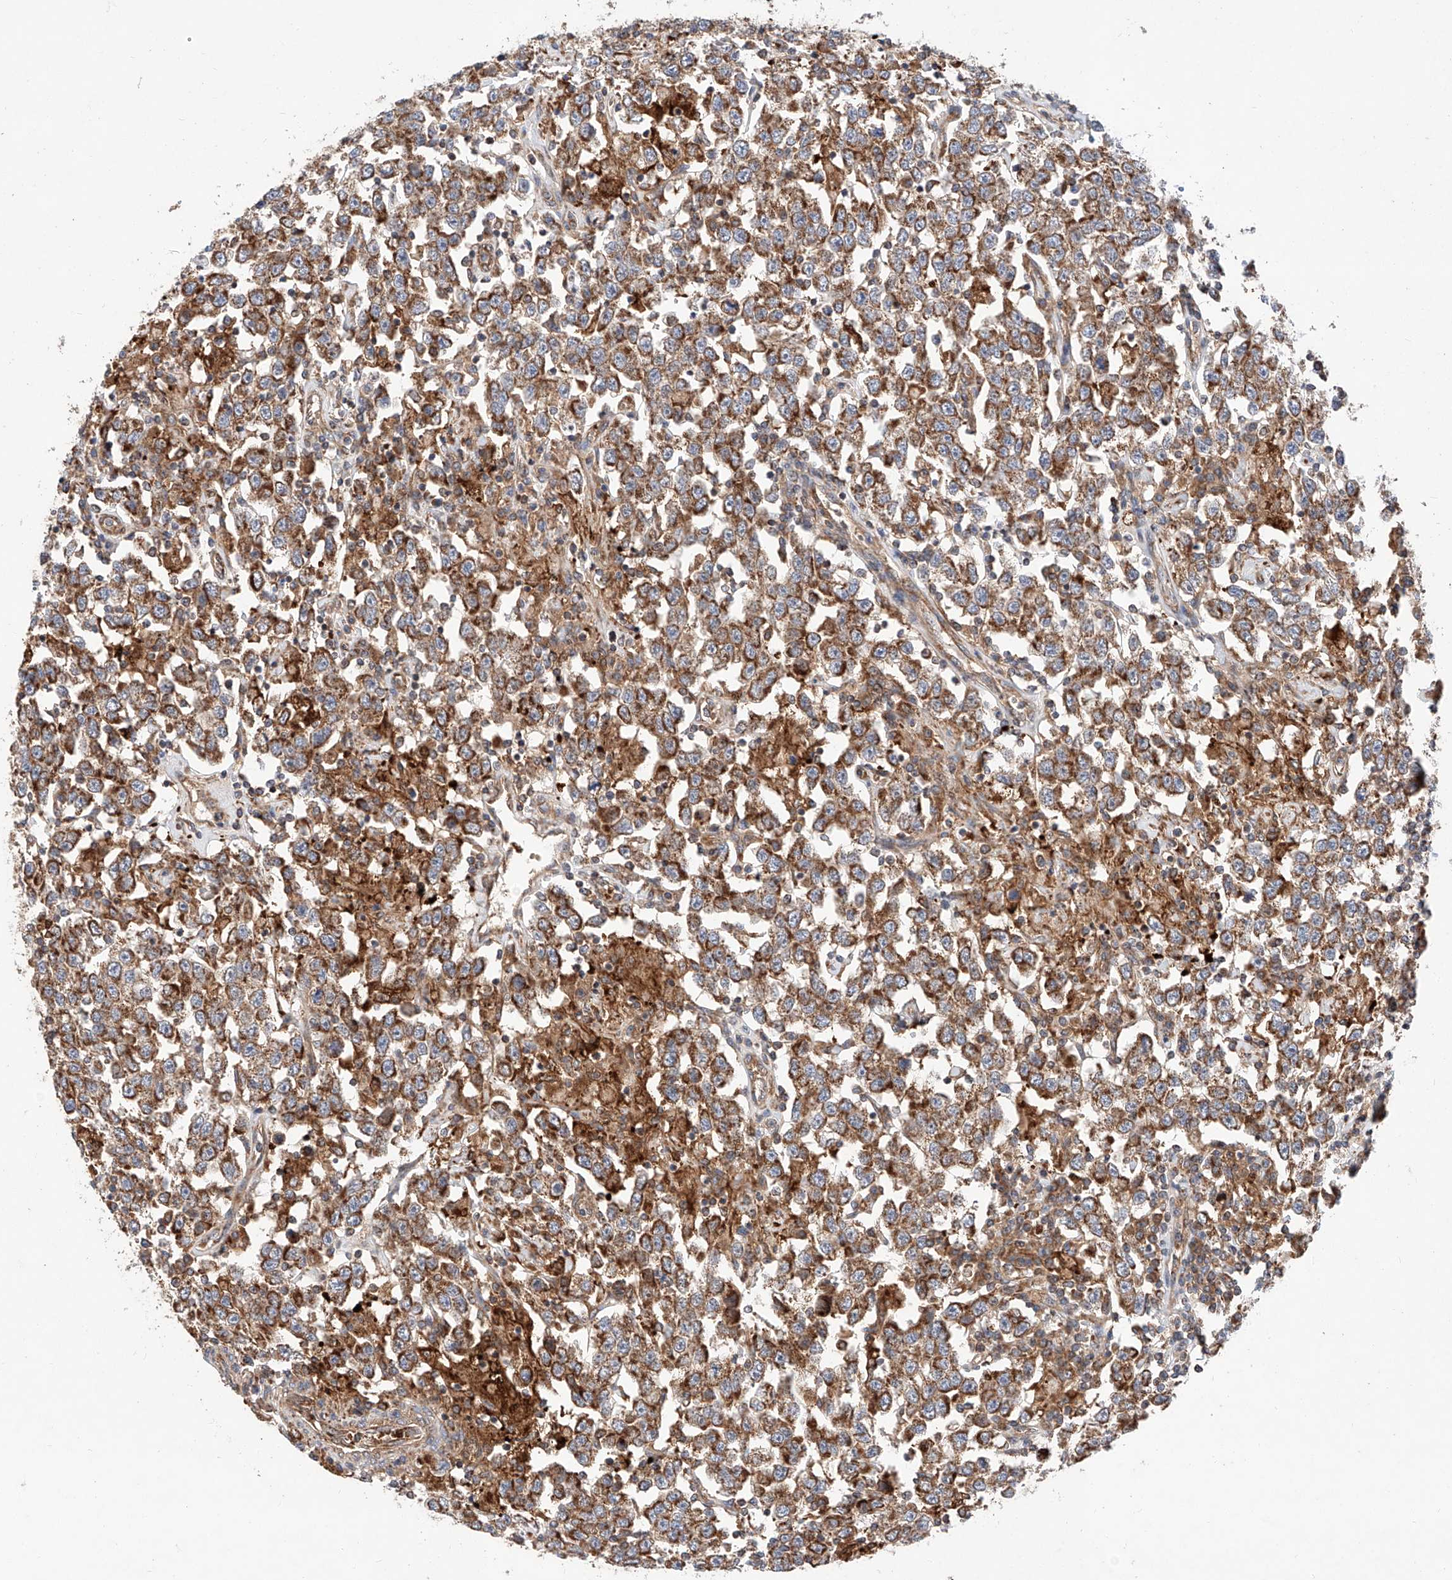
{"staining": {"intensity": "moderate", "quantity": ">75%", "location": "cytoplasmic/membranous"}, "tissue": "testis cancer", "cell_type": "Tumor cells", "image_type": "cancer", "snomed": [{"axis": "morphology", "description": "Seminoma, NOS"}, {"axis": "topography", "description": "Testis"}], "caption": "Testis seminoma stained with a protein marker displays moderate staining in tumor cells.", "gene": "NR1D1", "patient": {"sex": "male", "age": 41}}